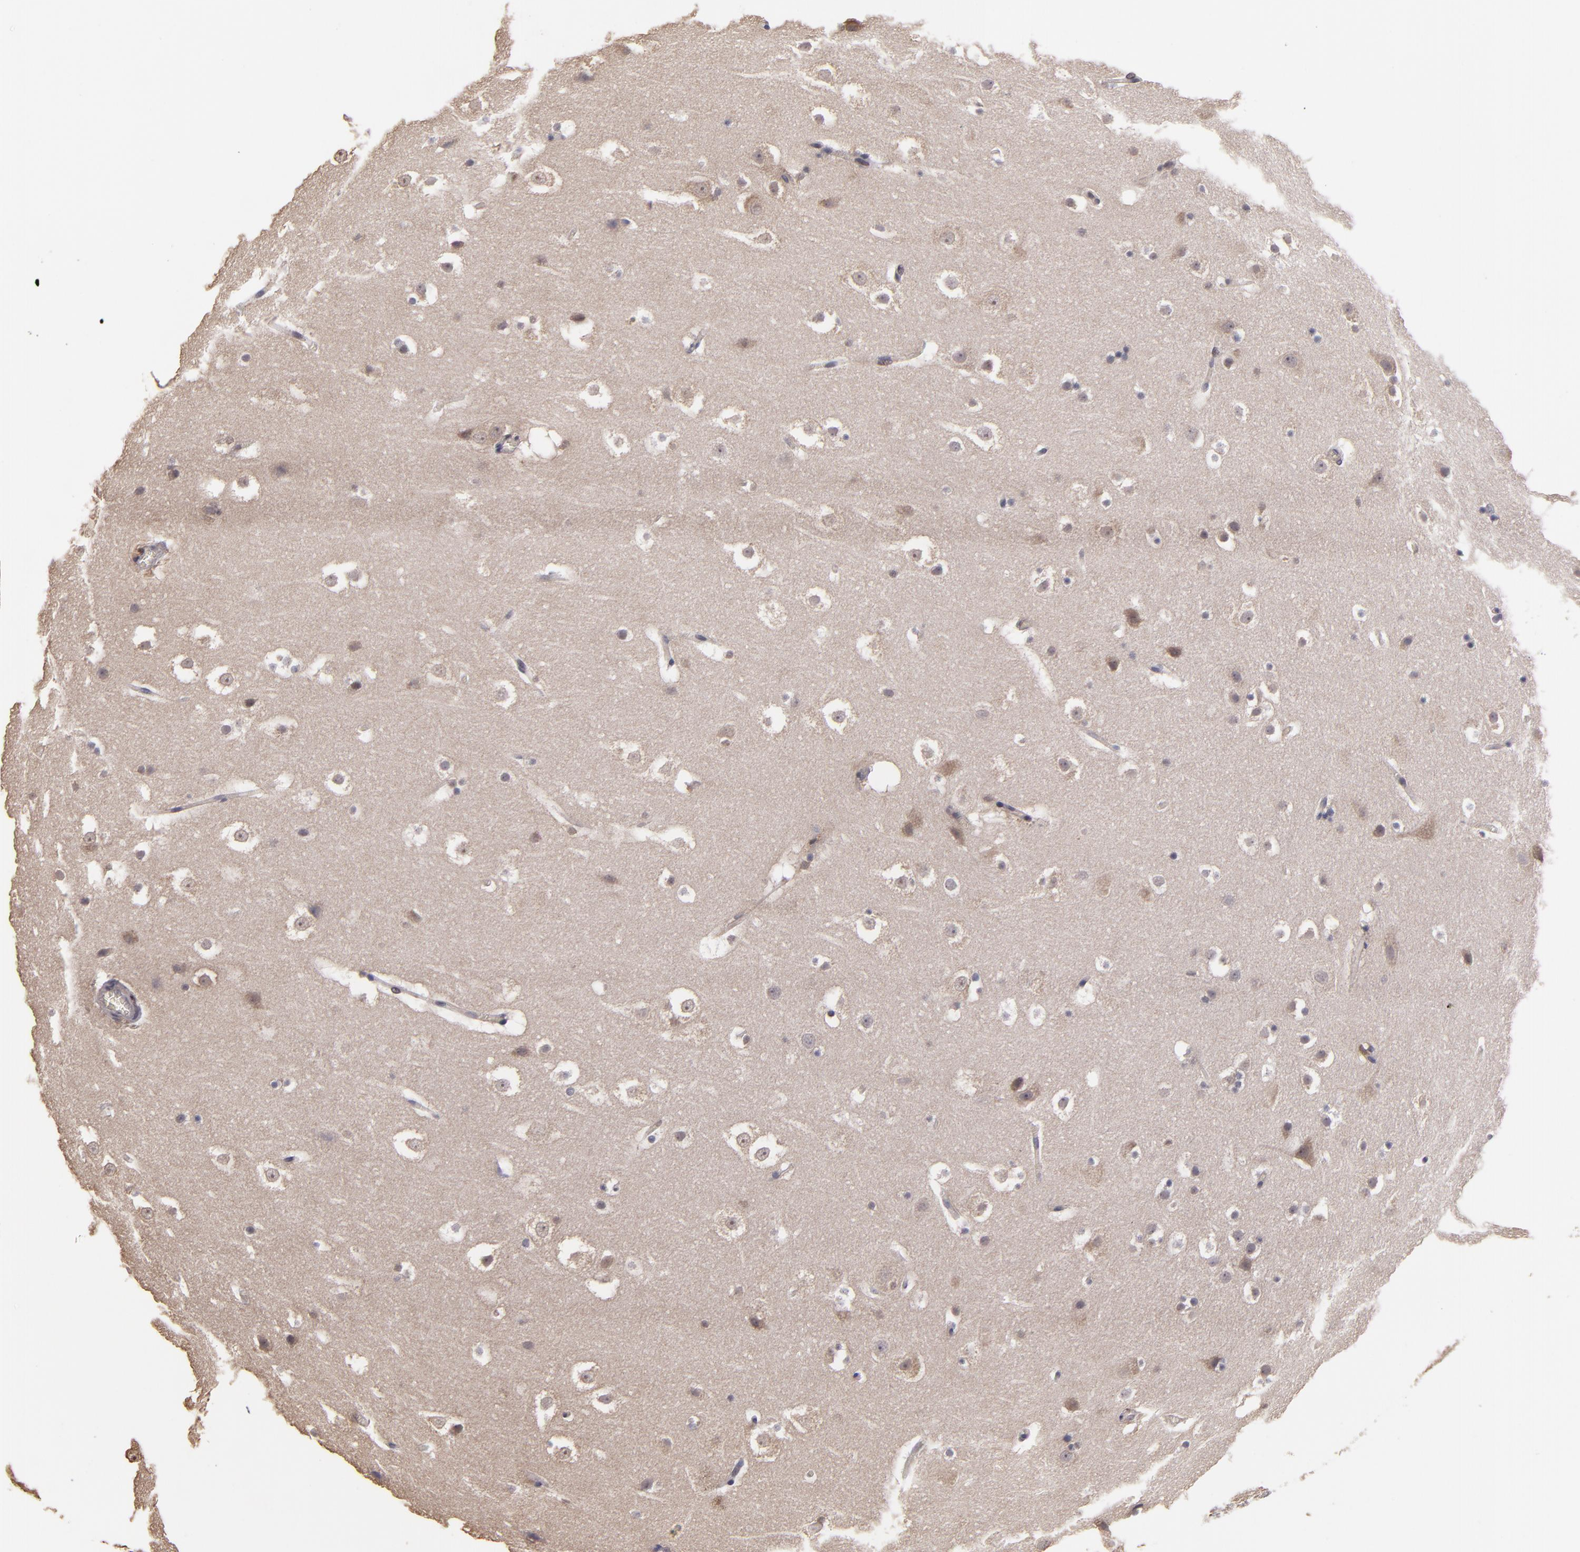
{"staining": {"intensity": "negative", "quantity": "none", "location": "none"}, "tissue": "hippocampus", "cell_type": "Glial cells", "image_type": "normal", "snomed": [{"axis": "morphology", "description": "Normal tissue, NOS"}, {"axis": "topography", "description": "Hippocampus"}], "caption": "The immunohistochemistry (IHC) image has no significant staining in glial cells of hippocampus. (Stains: DAB immunohistochemistry with hematoxylin counter stain, Microscopy: brightfield microscopy at high magnification).", "gene": "CASP1", "patient": {"sex": "male", "age": 45}}